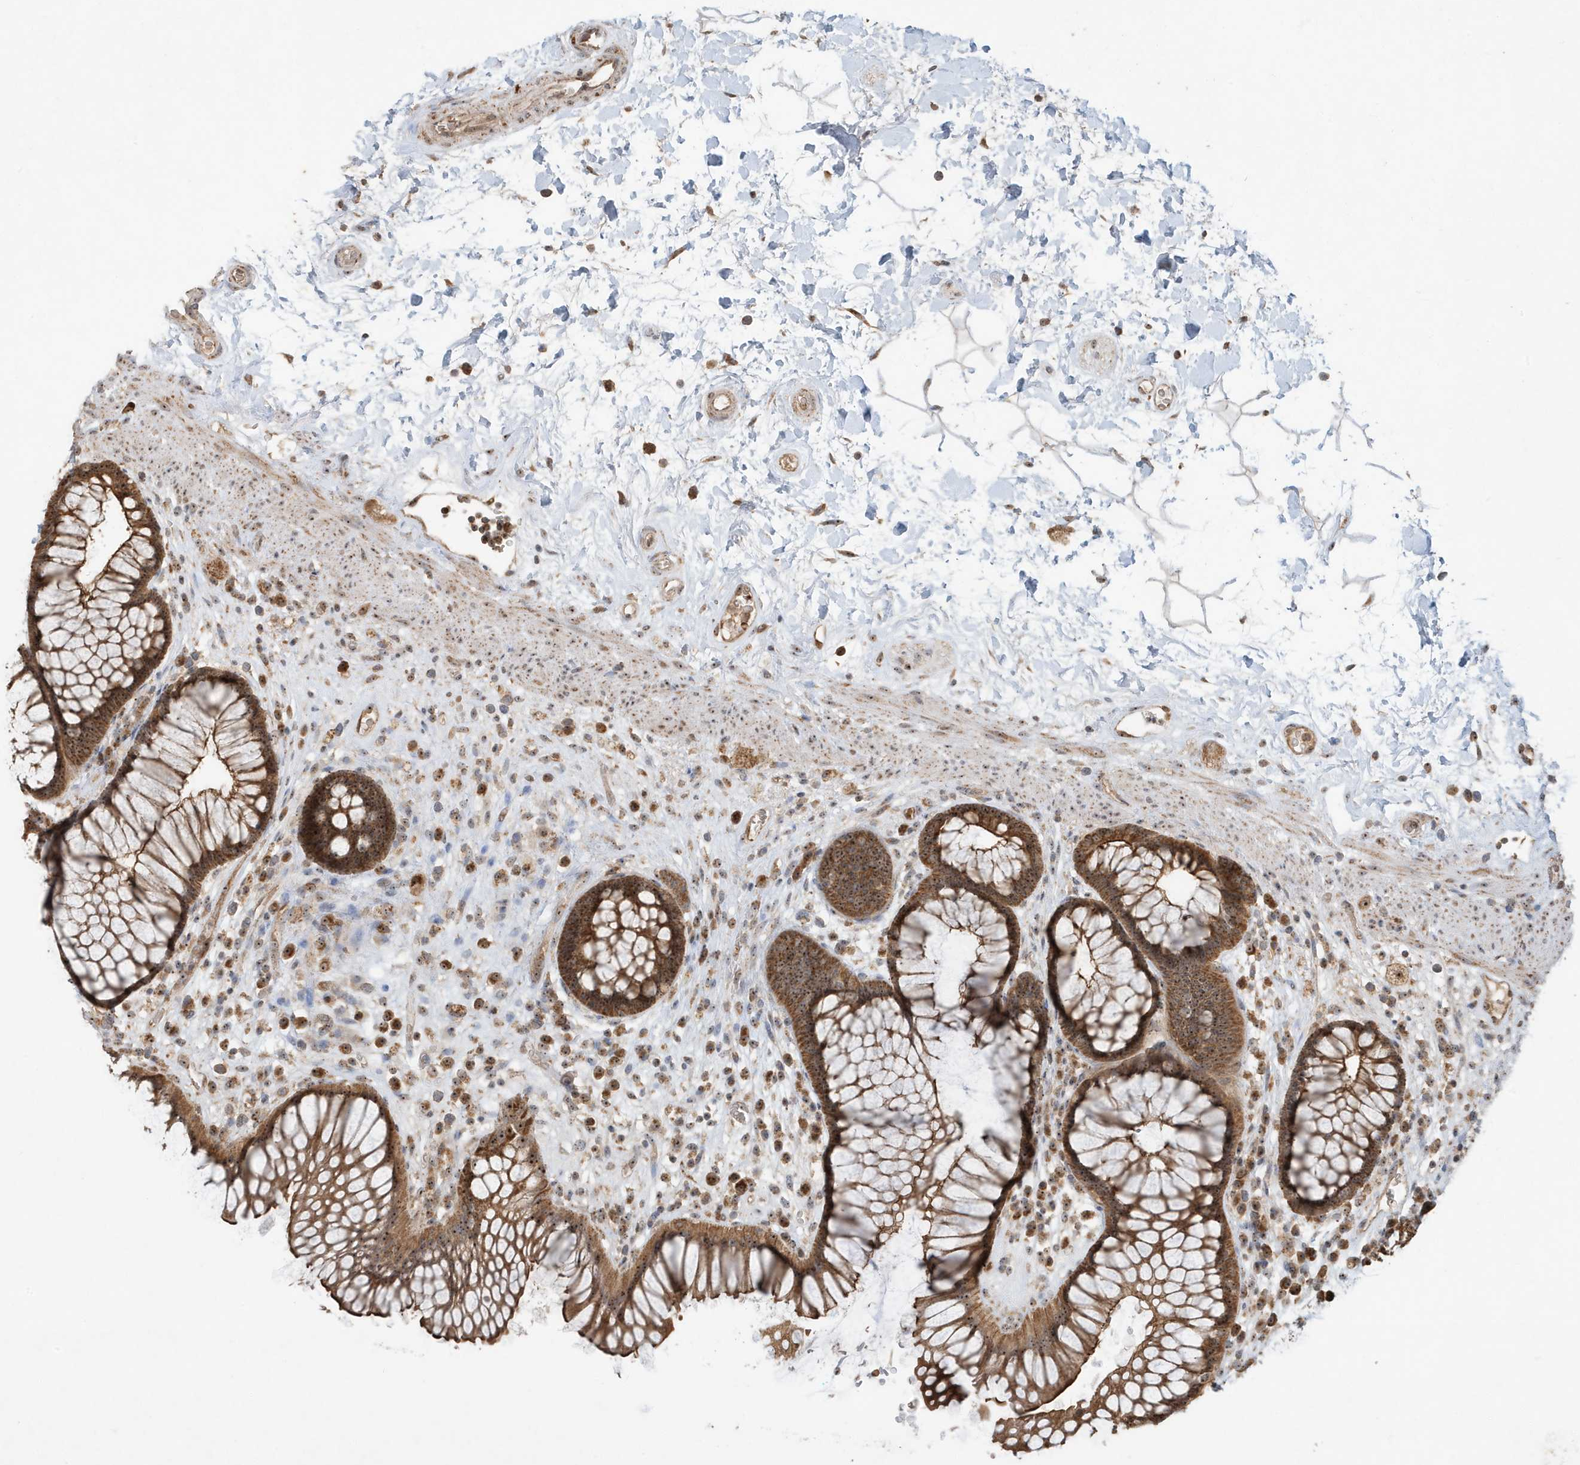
{"staining": {"intensity": "strong", "quantity": ">75%", "location": "cytoplasmic/membranous,nuclear"}, "tissue": "rectum", "cell_type": "Glandular cells", "image_type": "normal", "snomed": [{"axis": "morphology", "description": "Normal tissue, NOS"}, {"axis": "topography", "description": "Rectum"}], "caption": "This photomicrograph exhibits unremarkable rectum stained with immunohistochemistry to label a protein in brown. The cytoplasmic/membranous,nuclear of glandular cells show strong positivity for the protein. Nuclei are counter-stained blue.", "gene": "ABCB9", "patient": {"sex": "male", "age": 51}}